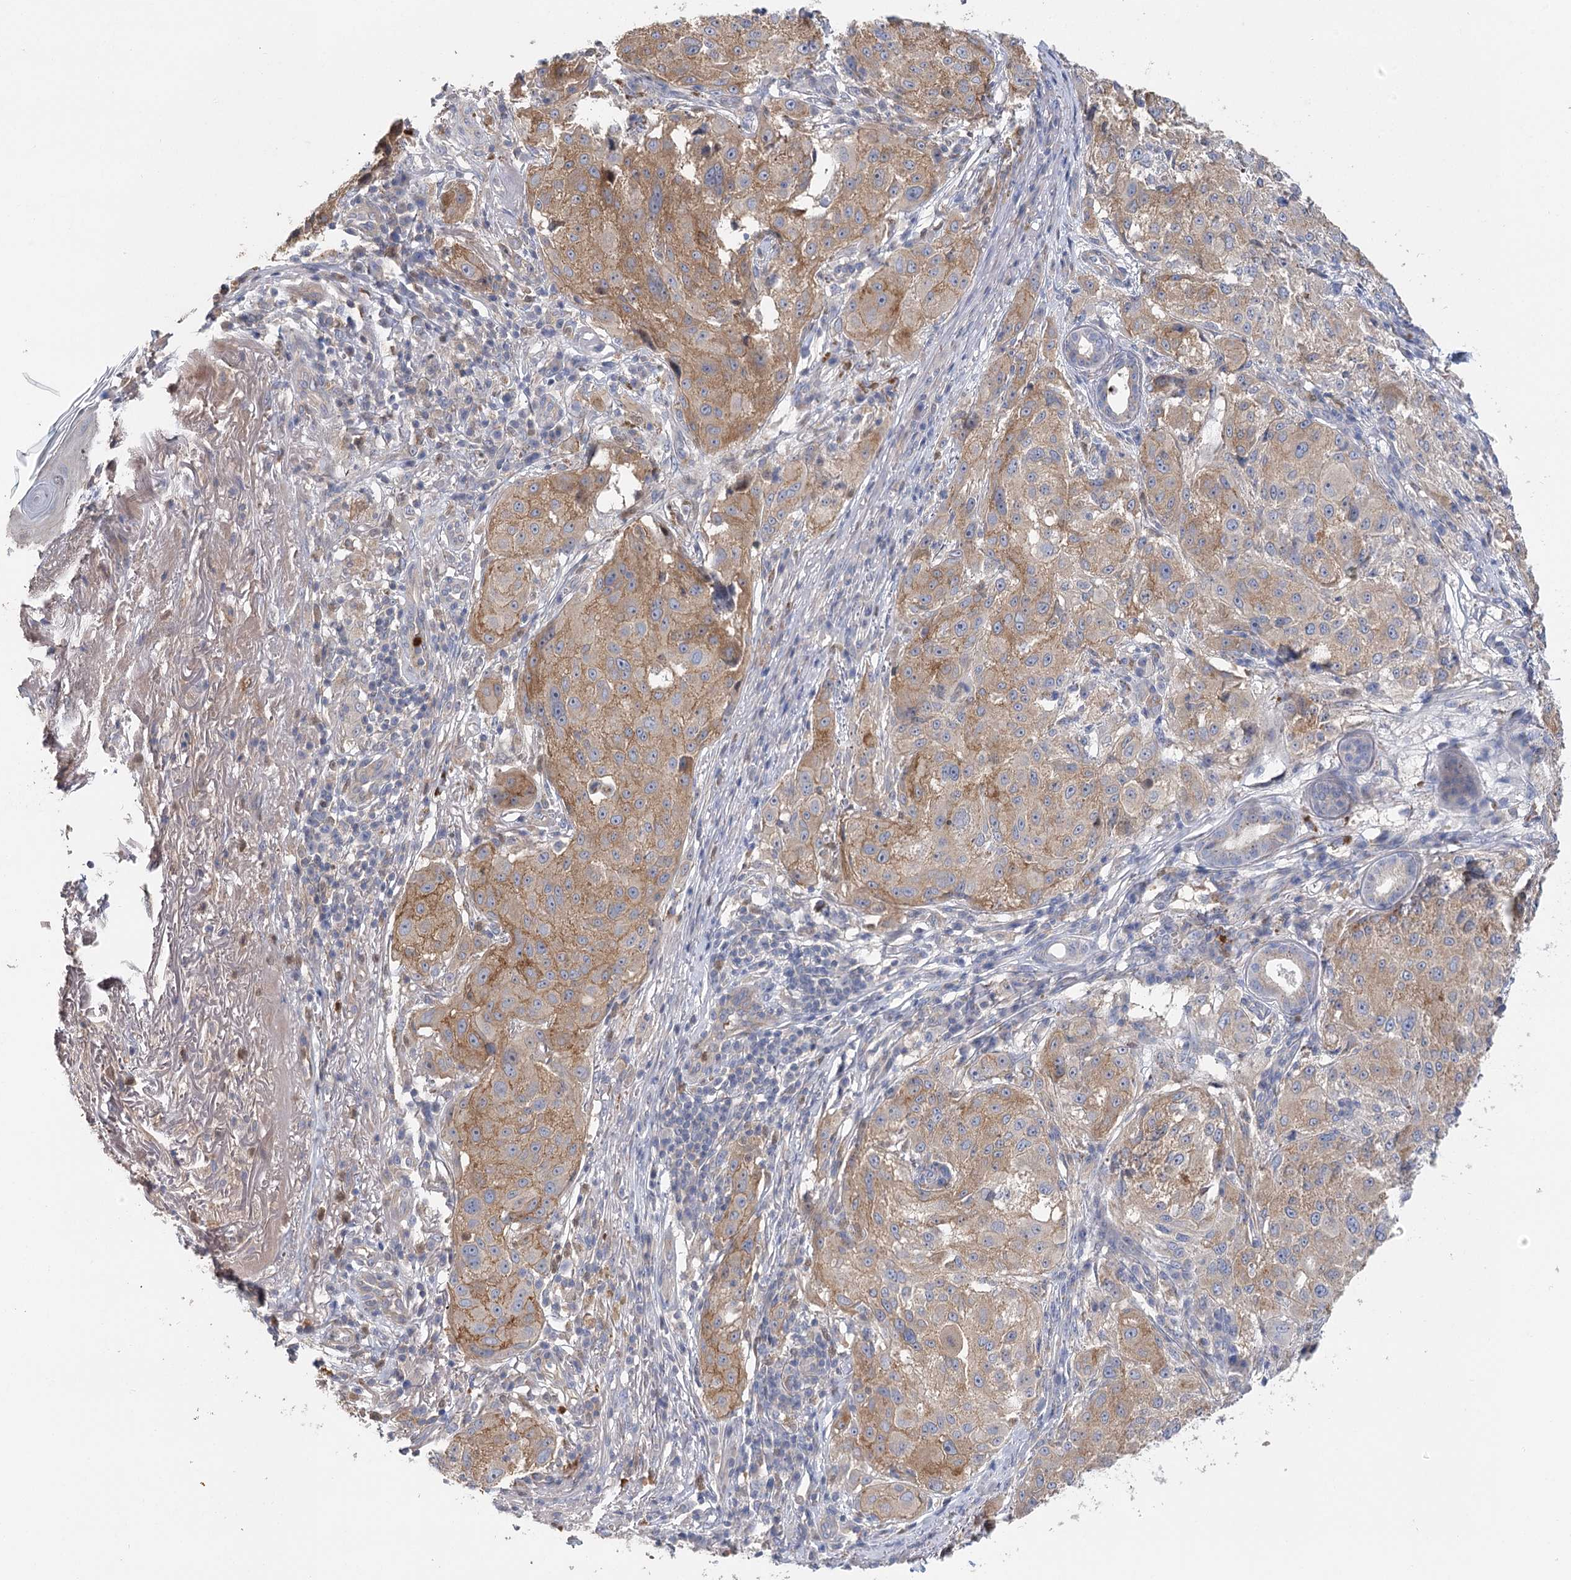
{"staining": {"intensity": "weak", "quantity": "25%-75%", "location": "cytoplasmic/membranous"}, "tissue": "melanoma", "cell_type": "Tumor cells", "image_type": "cancer", "snomed": [{"axis": "morphology", "description": "Necrosis, NOS"}, {"axis": "morphology", "description": "Malignant melanoma, NOS"}, {"axis": "topography", "description": "Skin"}], "caption": "Immunohistochemical staining of melanoma exhibits low levels of weak cytoplasmic/membranous protein positivity in approximately 25%-75% of tumor cells.", "gene": "EPB41L5", "patient": {"sex": "female", "age": 87}}